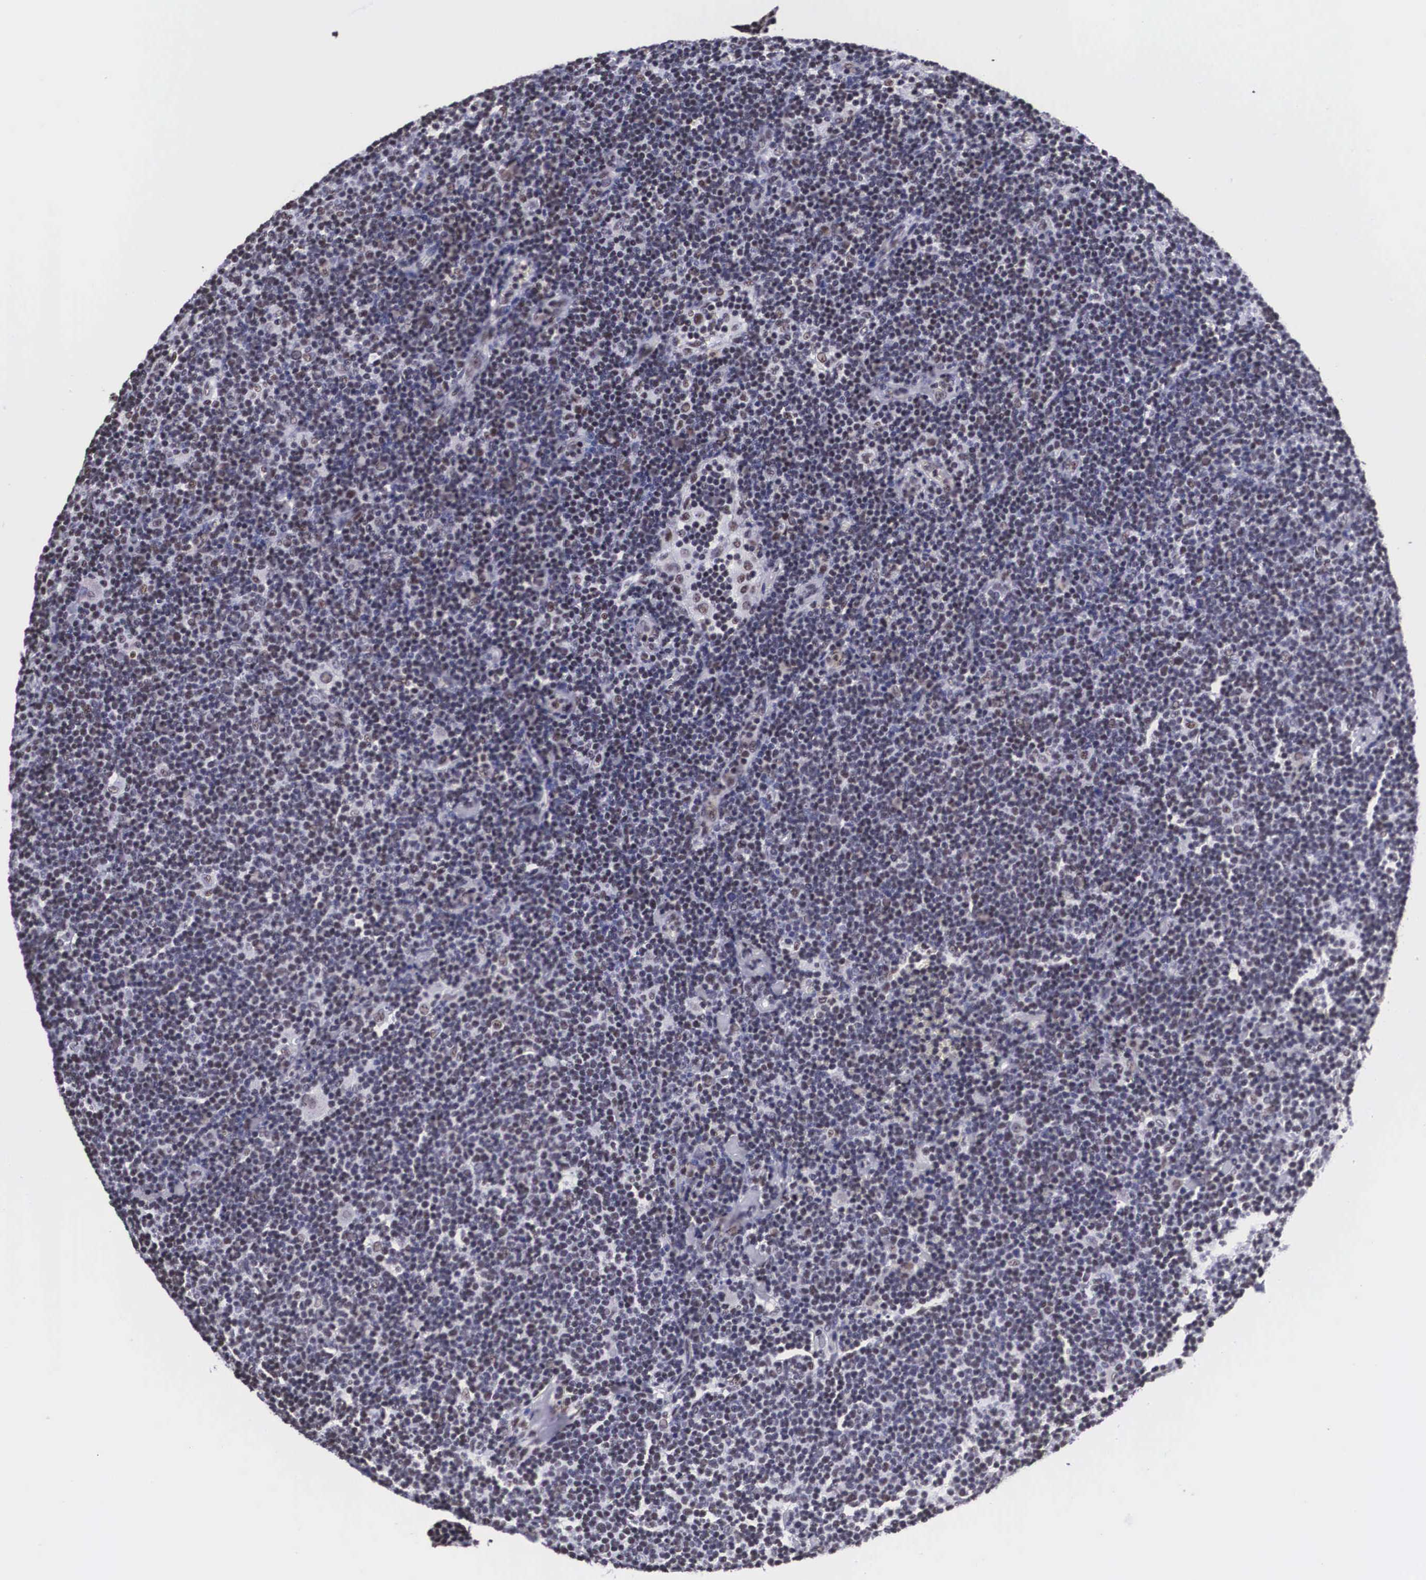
{"staining": {"intensity": "weak", "quantity": "<25%", "location": "cytoplasmic/membranous"}, "tissue": "lymphoma", "cell_type": "Tumor cells", "image_type": "cancer", "snomed": [{"axis": "morphology", "description": "Malignant lymphoma, non-Hodgkin's type, Low grade"}, {"axis": "topography", "description": "Lymph node"}], "caption": "The immunohistochemistry micrograph has no significant positivity in tumor cells of malignant lymphoma, non-Hodgkin's type (low-grade) tissue.", "gene": "SF3A1", "patient": {"sex": "male", "age": 65}}